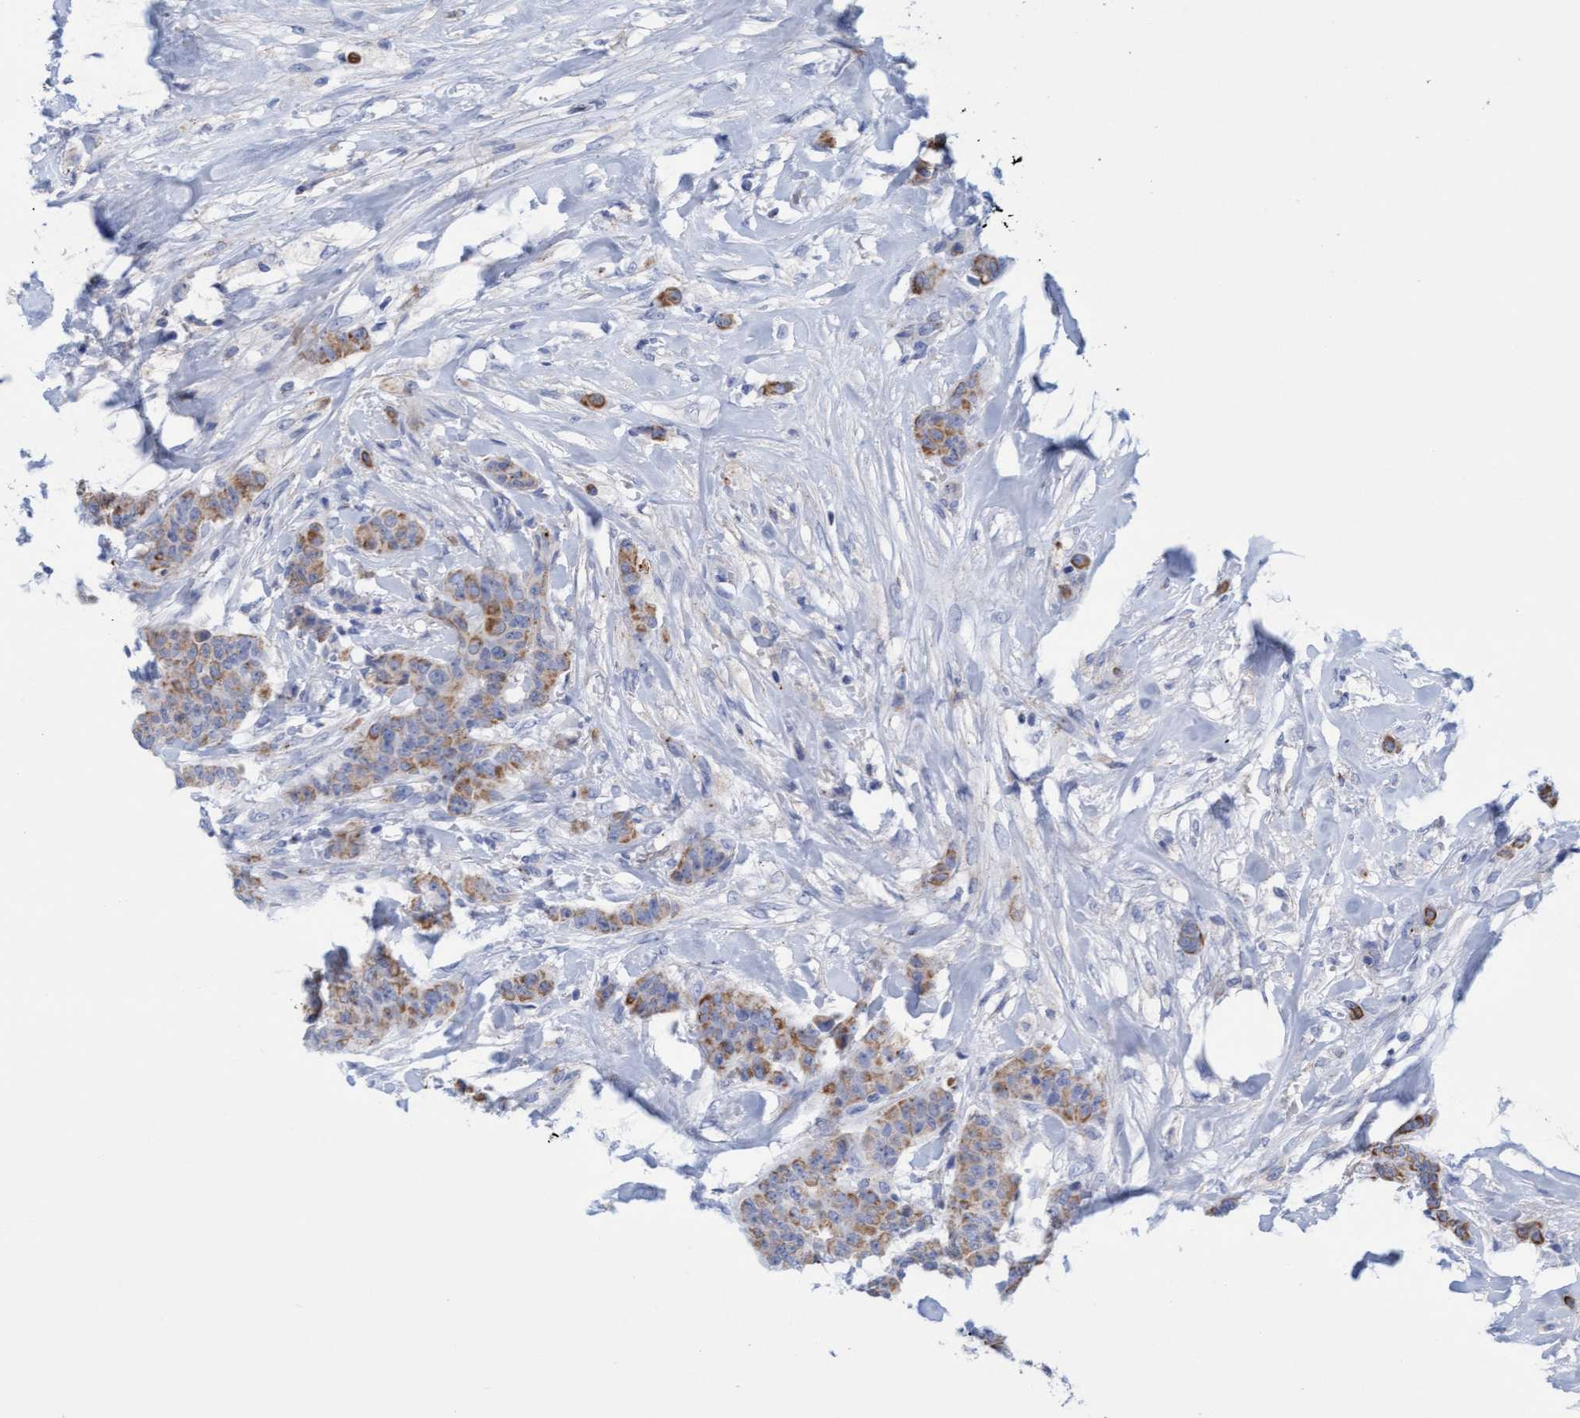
{"staining": {"intensity": "moderate", "quantity": ">75%", "location": "cytoplasmic/membranous"}, "tissue": "breast cancer", "cell_type": "Tumor cells", "image_type": "cancer", "snomed": [{"axis": "morphology", "description": "Normal tissue, NOS"}, {"axis": "morphology", "description": "Duct carcinoma"}, {"axis": "topography", "description": "Breast"}], "caption": "Protein expression analysis of human invasive ductal carcinoma (breast) reveals moderate cytoplasmic/membranous expression in approximately >75% of tumor cells.", "gene": "SGSH", "patient": {"sex": "female", "age": 40}}